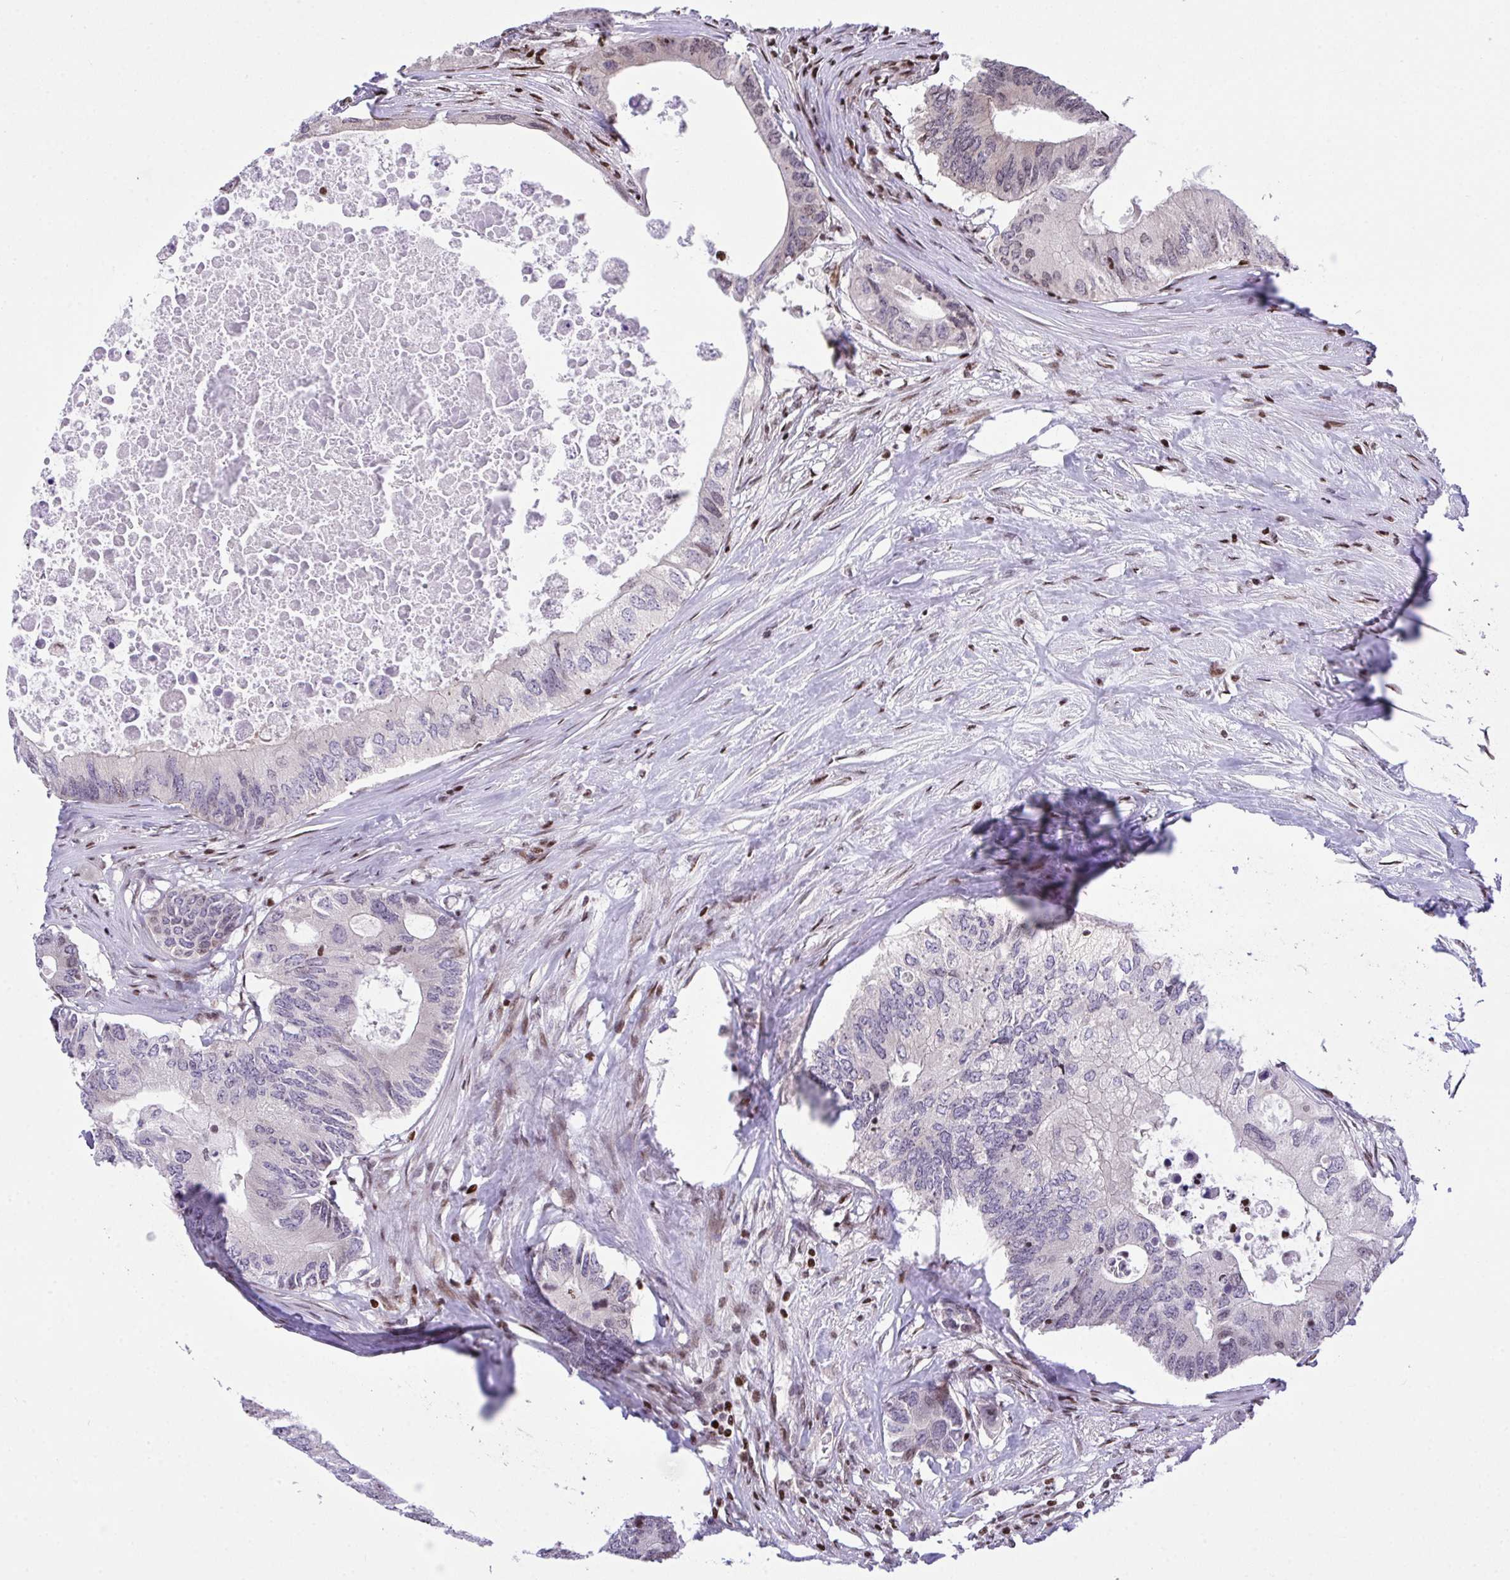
{"staining": {"intensity": "weak", "quantity": "<25%", "location": "nuclear"}, "tissue": "colorectal cancer", "cell_type": "Tumor cells", "image_type": "cancer", "snomed": [{"axis": "morphology", "description": "Adenocarcinoma, NOS"}, {"axis": "topography", "description": "Colon"}], "caption": "Immunohistochemistry (IHC) micrograph of neoplastic tissue: human colorectal cancer (adenocarcinoma) stained with DAB shows no significant protein staining in tumor cells.", "gene": "RAPGEF5", "patient": {"sex": "male", "age": 71}}